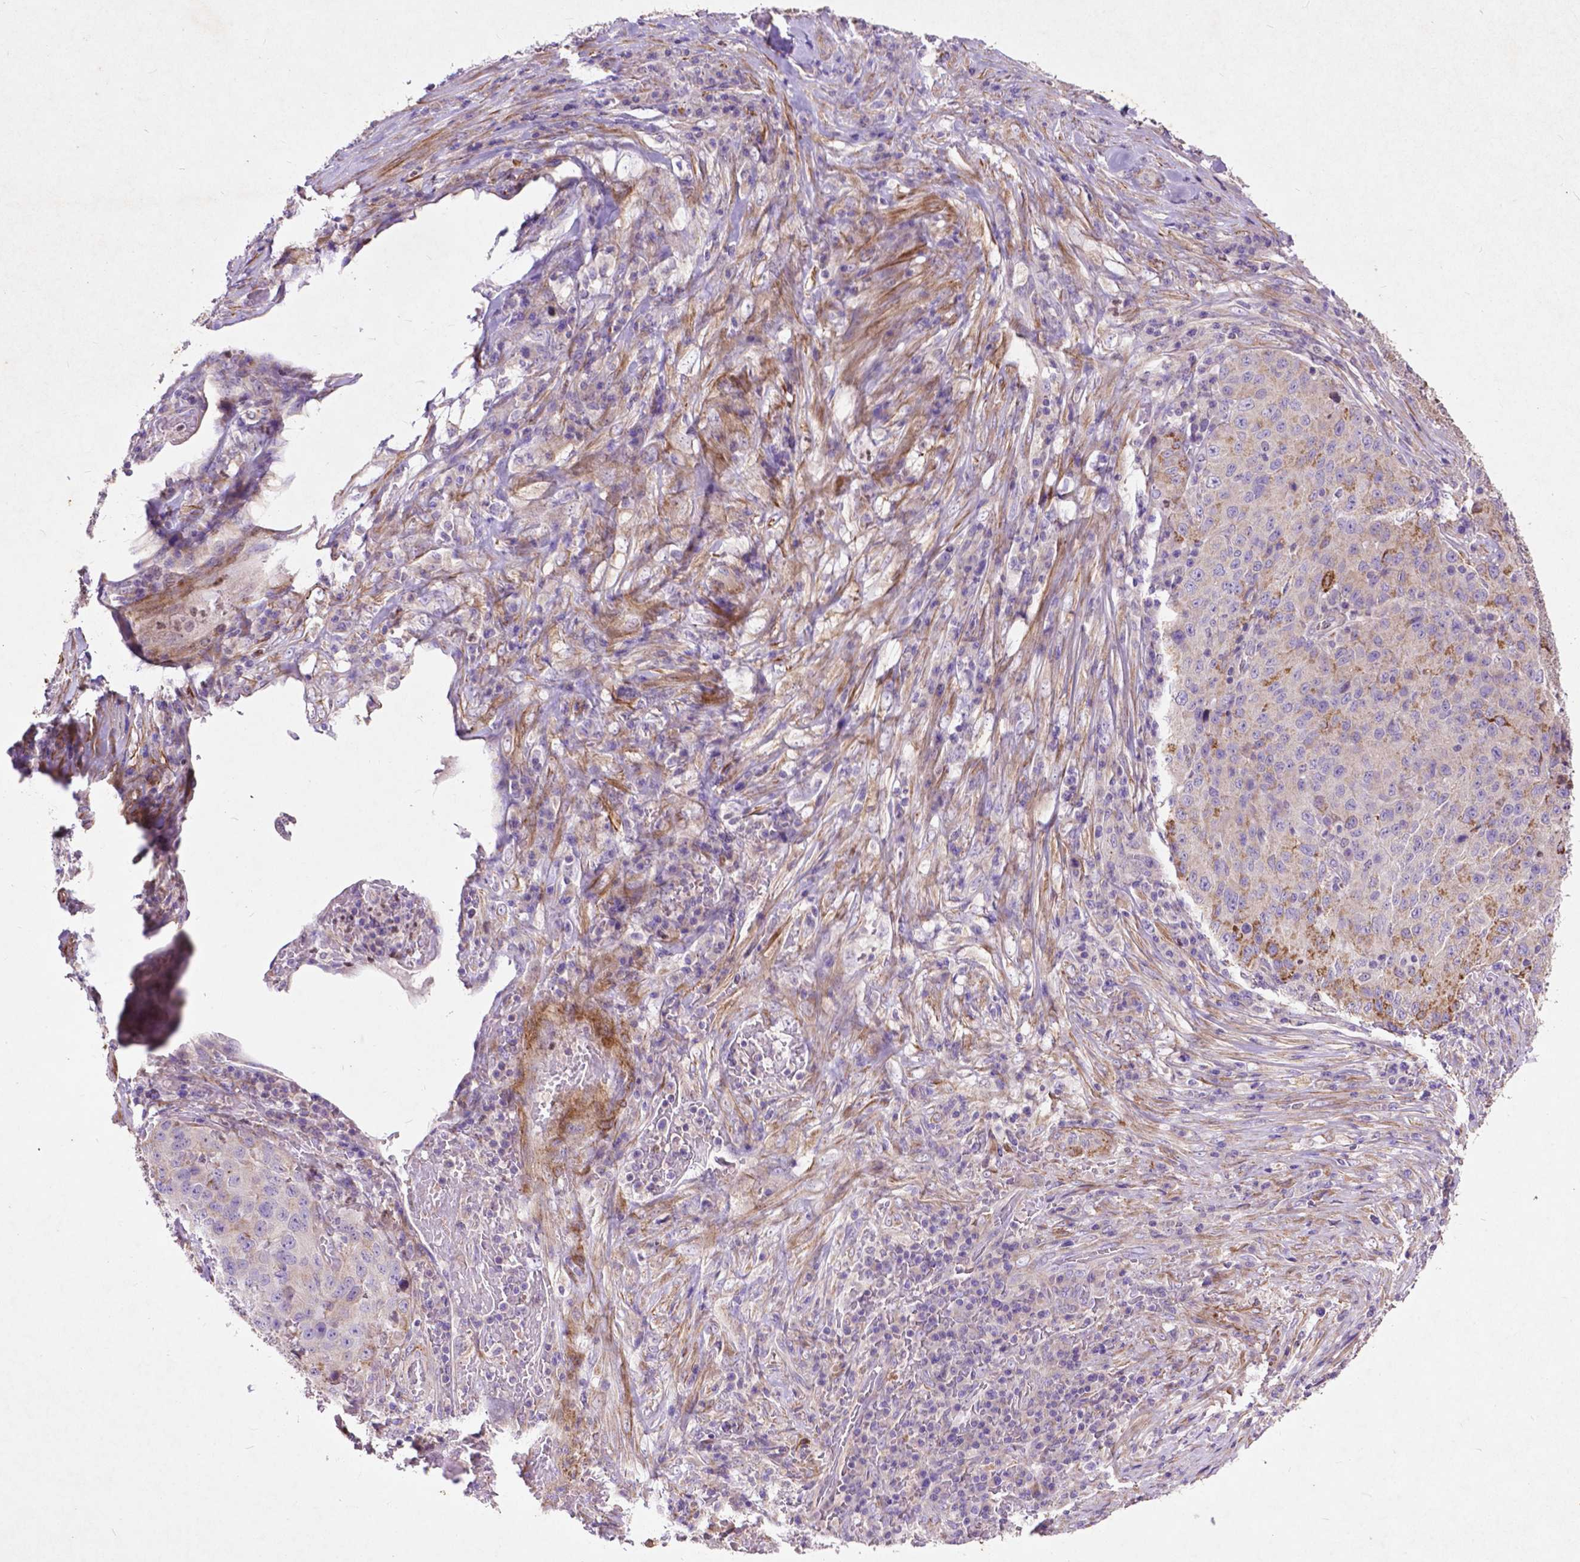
{"staining": {"intensity": "moderate", "quantity": "<25%", "location": "cytoplasmic/membranous"}, "tissue": "stomach cancer", "cell_type": "Tumor cells", "image_type": "cancer", "snomed": [{"axis": "morphology", "description": "Adenocarcinoma, NOS"}, {"axis": "topography", "description": "Stomach"}], "caption": "The image demonstrates staining of stomach cancer (adenocarcinoma), revealing moderate cytoplasmic/membranous protein staining (brown color) within tumor cells. The protein of interest is stained brown, and the nuclei are stained in blue (DAB (3,3'-diaminobenzidine) IHC with brightfield microscopy, high magnification).", "gene": "THEGL", "patient": {"sex": "male", "age": 71}}